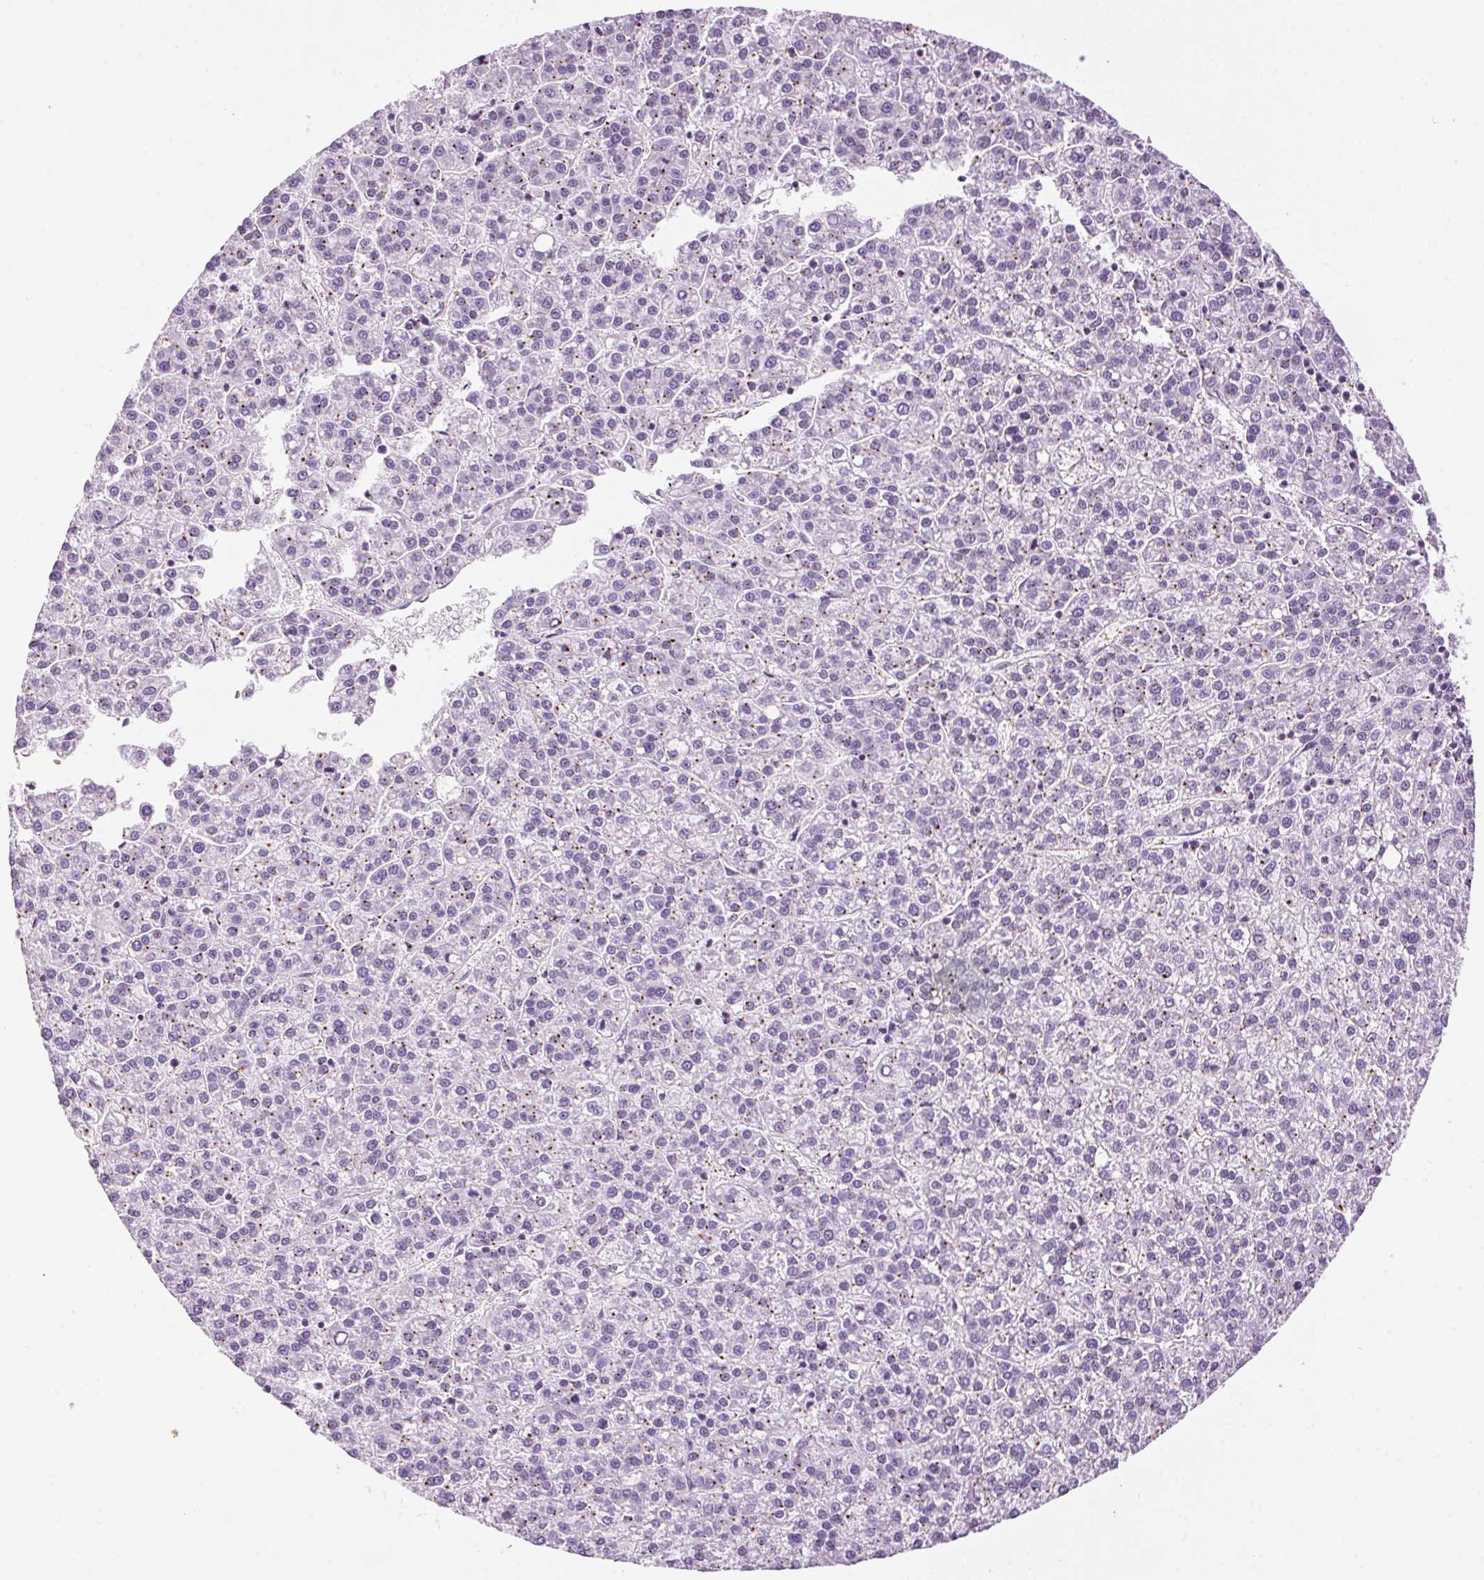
{"staining": {"intensity": "negative", "quantity": "none", "location": "none"}, "tissue": "liver cancer", "cell_type": "Tumor cells", "image_type": "cancer", "snomed": [{"axis": "morphology", "description": "Carcinoma, Hepatocellular, NOS"}, {"axis": "topography", "description": "Liver"}], "caption": "Hepatocellular carcinoma (liver) stained for a protein using immunohistochemistry displays no staining tumor cells.", "gene": "TMEM88B", "patient": {"sex": "female", "age": 58}}